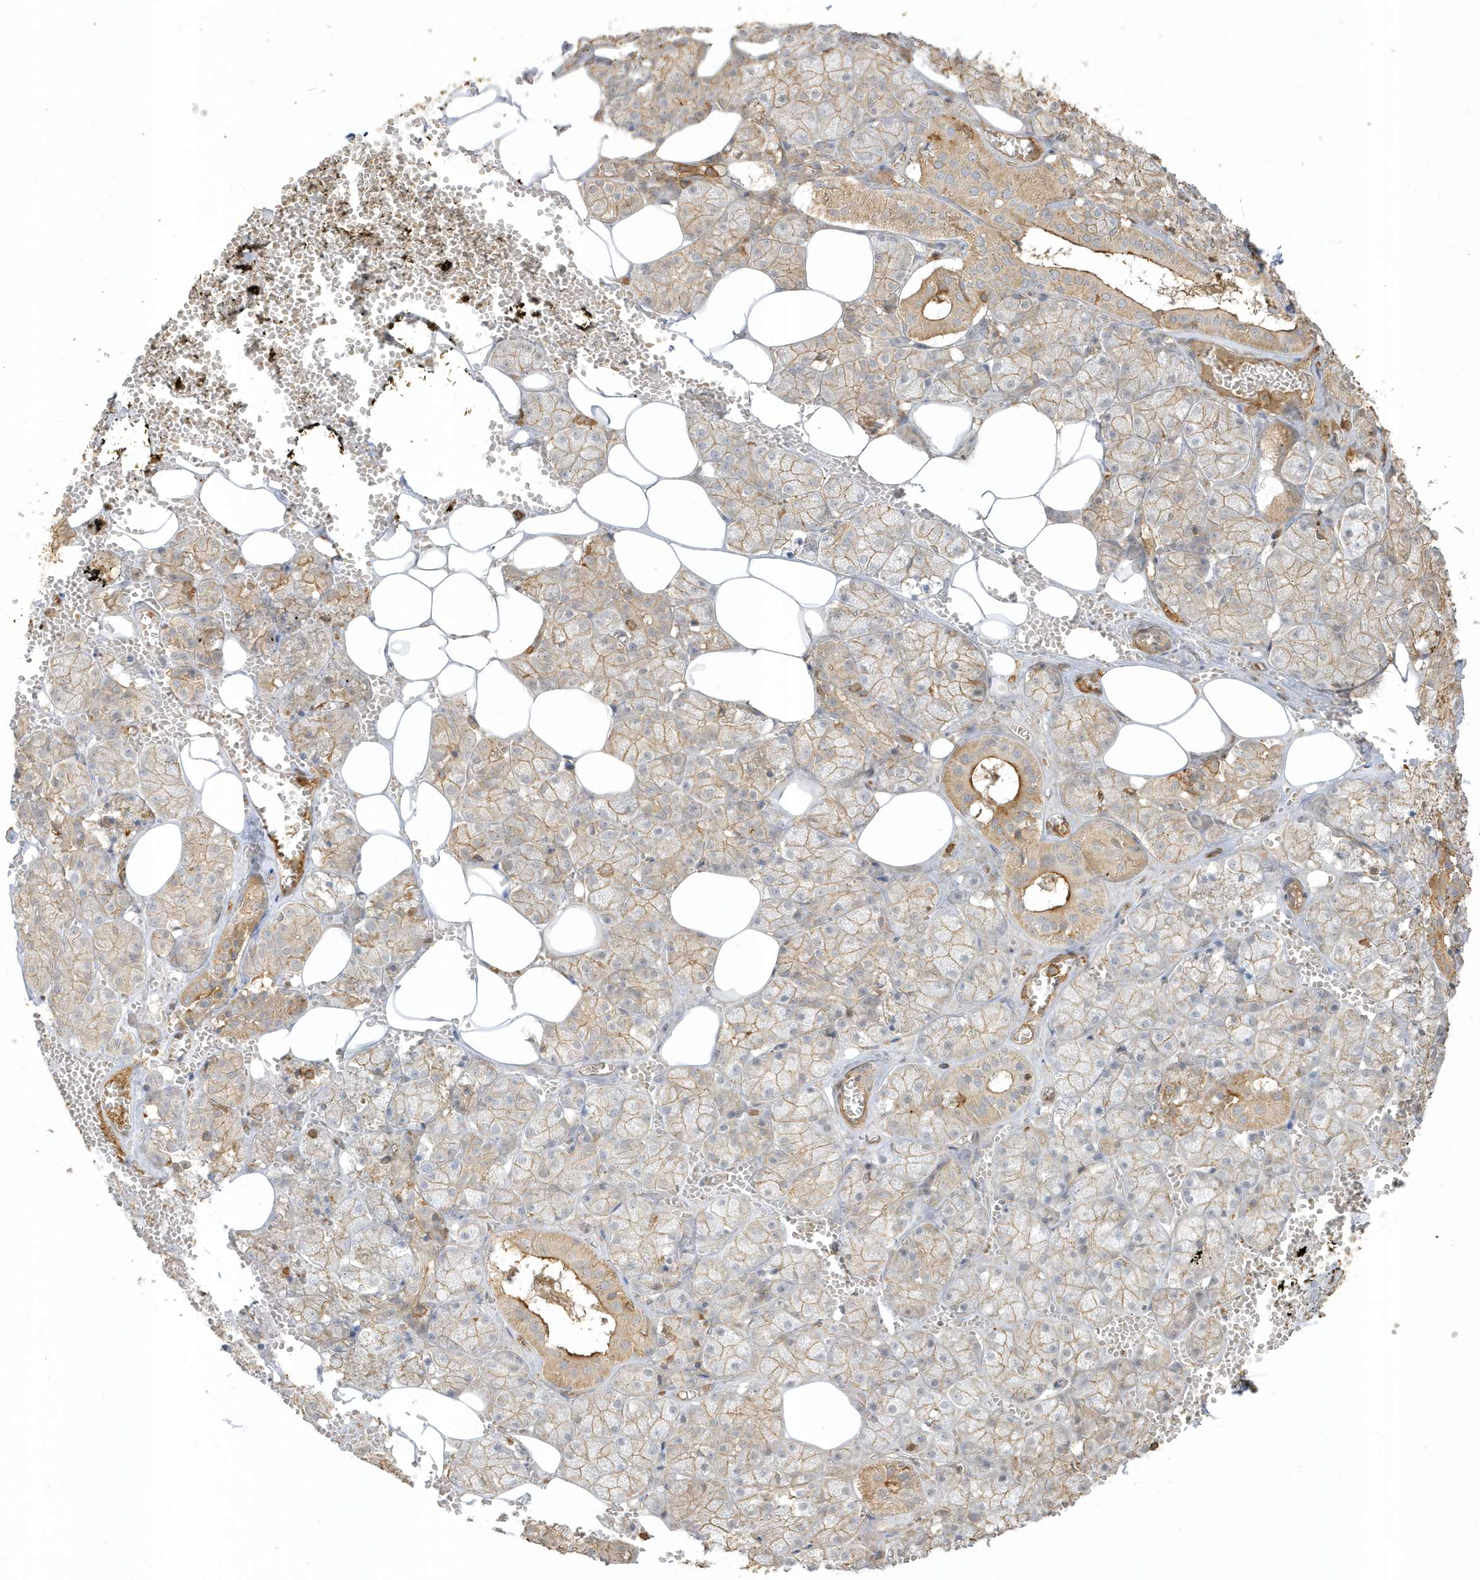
{"staining": {"intensity": "moderate", "quantity": ">75%", "location": "cytoplasmic/membranous"}, "tissue": "salivary gland", "cell_type": "Glandular cells", "image_type": "normal", "snomed": [{"axis": "morphology", "description": "Normal tissue, NOS"}, {"axis": "topography", "description": "Salivary gland"}], "caption": "Immunohistochemical staining of benign human salivary gland demonstrates moderate cytoplasmic/membranous protein staining in about >75% of glandular cells. The protein is stained brown, and the nuclei are stained in blue (DAB IHC with brightfield microscopy, high magnification).", "gene": "ZBTB8A", "patient": {"sex": "male", "age": 62}}